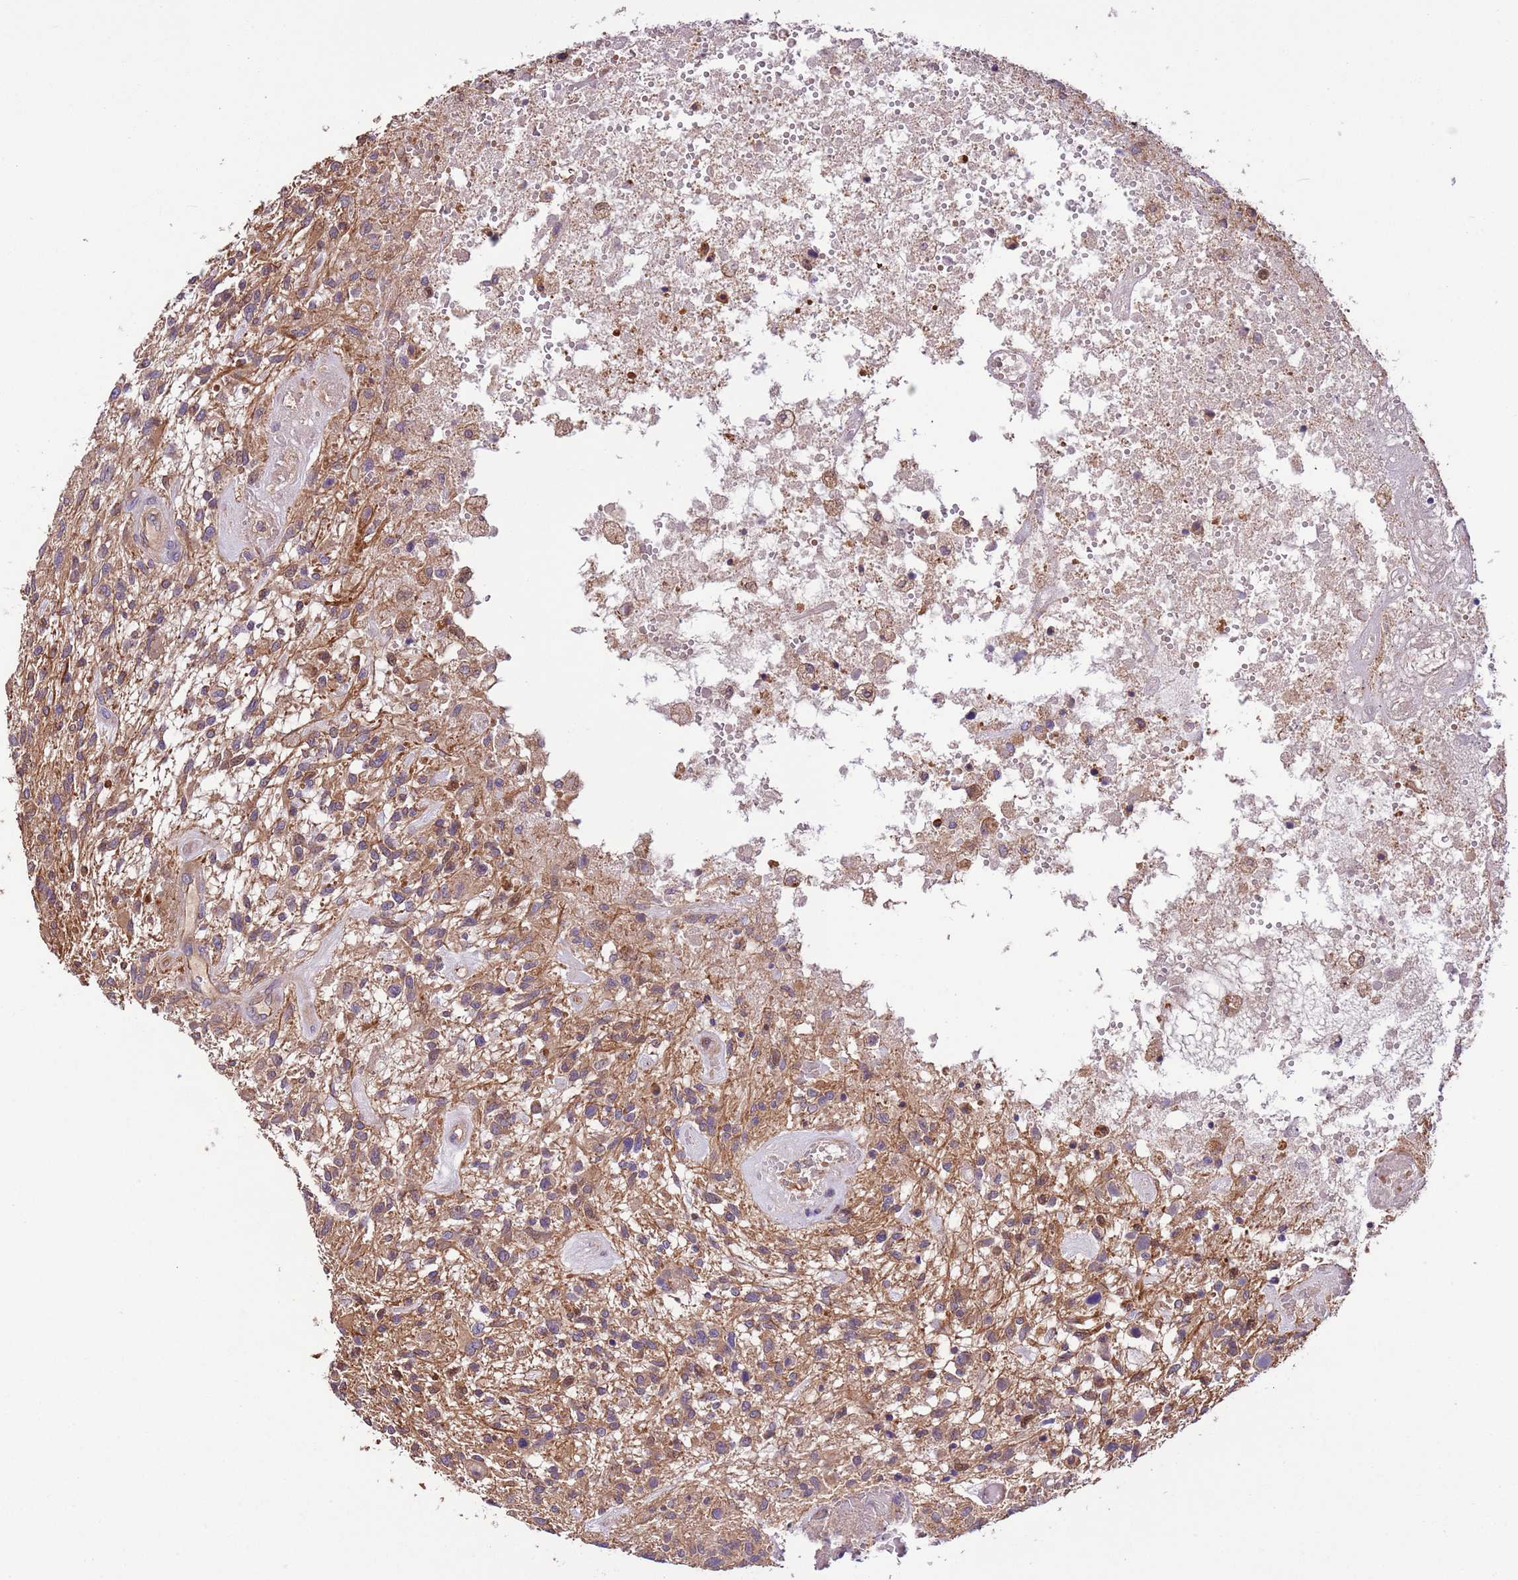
{"staining": {"intensity": "weak", "quantity": "<25%", "location": "cytoplasmic/membranous"}, "tissue": "glioma", "cell_type": "Tumor cells", "image_type": "cancer", "snomed": [{"axis": "morphology", "description": "Glioma, malignant, High grade"}, {"axis": "topography", "description": "Brain"}], "caption": "High magnification brightfield microscopy of glioma stained with DAB (brown) and counterstained with hematoxylin (blue): tumor cells show no significant positivity.", "gene": "FAM89B", "patient": {"sex": "male", "age": 47}}